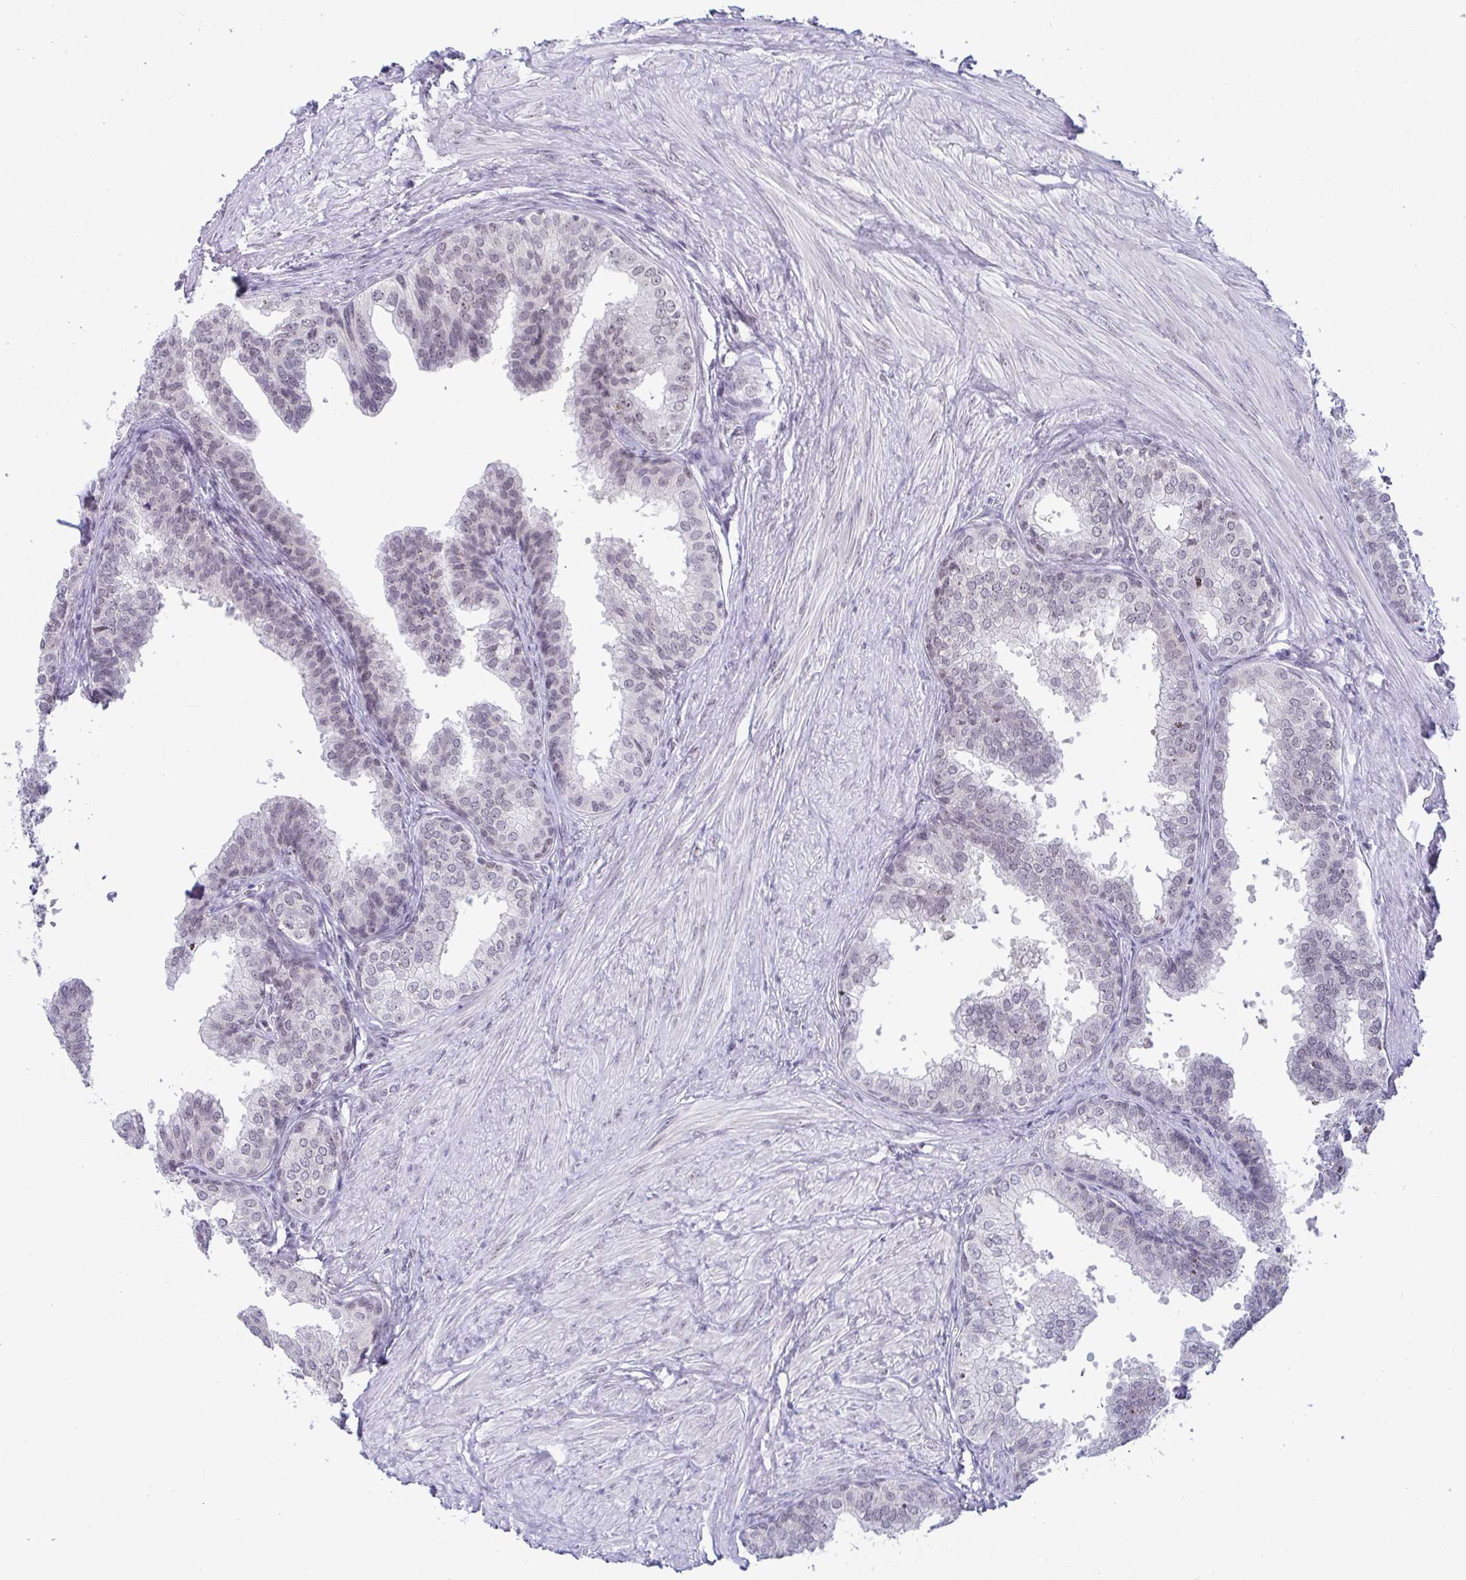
{"staining": {"intensity": "weak", "quantity": "25%-75%", "location": "nuclear"}, "tissue": "prostate", "cell_type": "Glandular cells", "image_type": "normal", "snomed": [{"axis": "morphology", "description": "Normal tissue, NOS"}, {"axis": "topography", "description": "Prostate"}, {"axis": "topography", "description": "Peripheral nerve tissue"}], "caption": "This image displays IHC staining of benign human prostate, with low weak nuclear positivity in about 25%-75% of glandular cells.", "gene": "SUPT16H", "patient": {"sex": "male", "age": 55}}